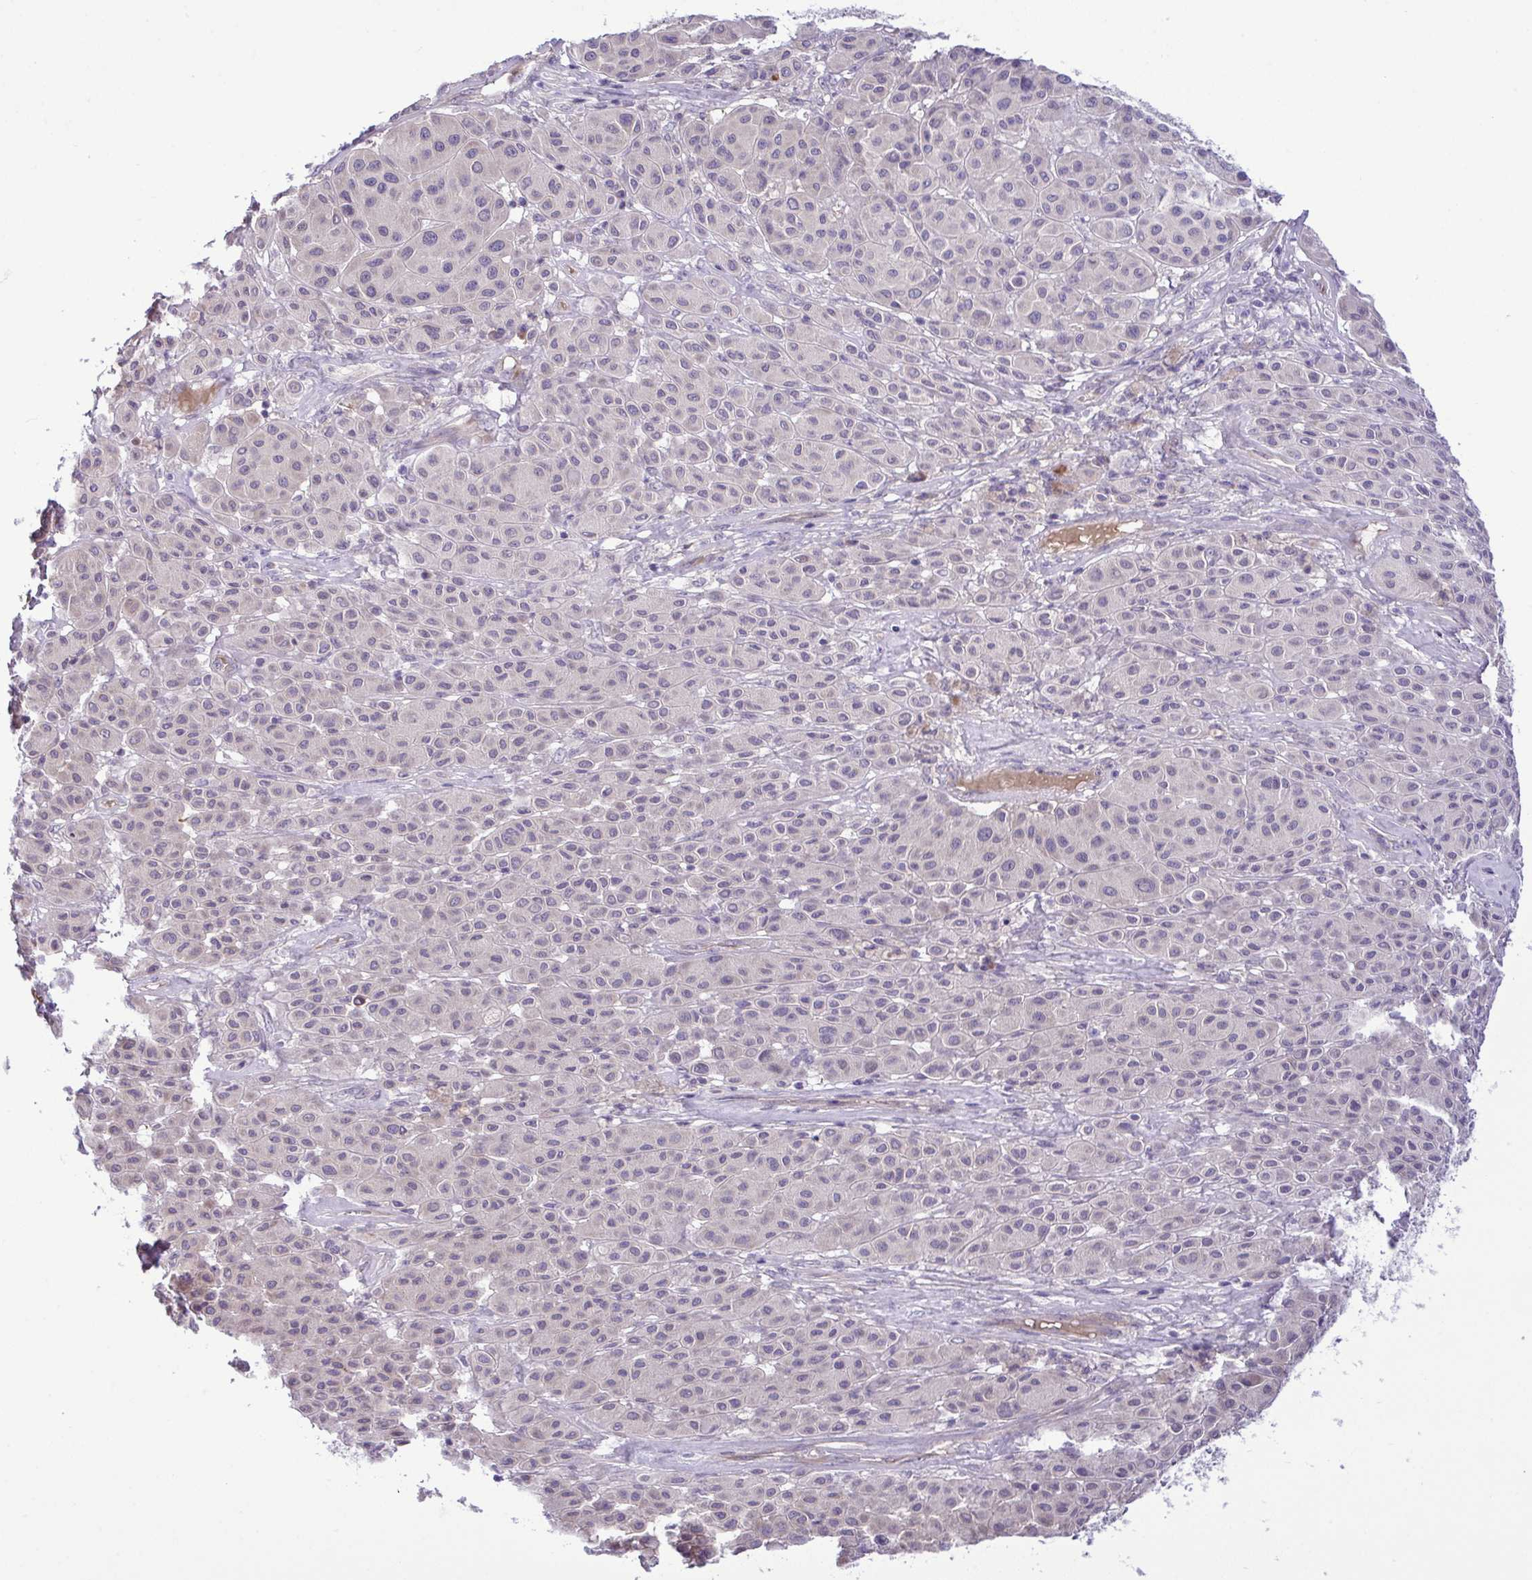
{"staining": {"intensity": "negative", "quantity": "none", "location": "none"}, "tissue": "melanoma", "cell_type": "Tumor cells", "image_type": "cancer", "snomed": [{"axis": "morphology", "description": "Malignant melanoma, Metastatic site"}, {"axis": "topography", "description": "Smooth muscle"}], "caption": "IHC micrograph of neoplastic tissue: human malignant melanoma (metastatic site) stained with DAB (3,3'-diaminobenzidine) reveals no significant protein expression in tumor cells.", "gene": "SYNPO2L", "patient": {"sex": "male", "age": 41}}